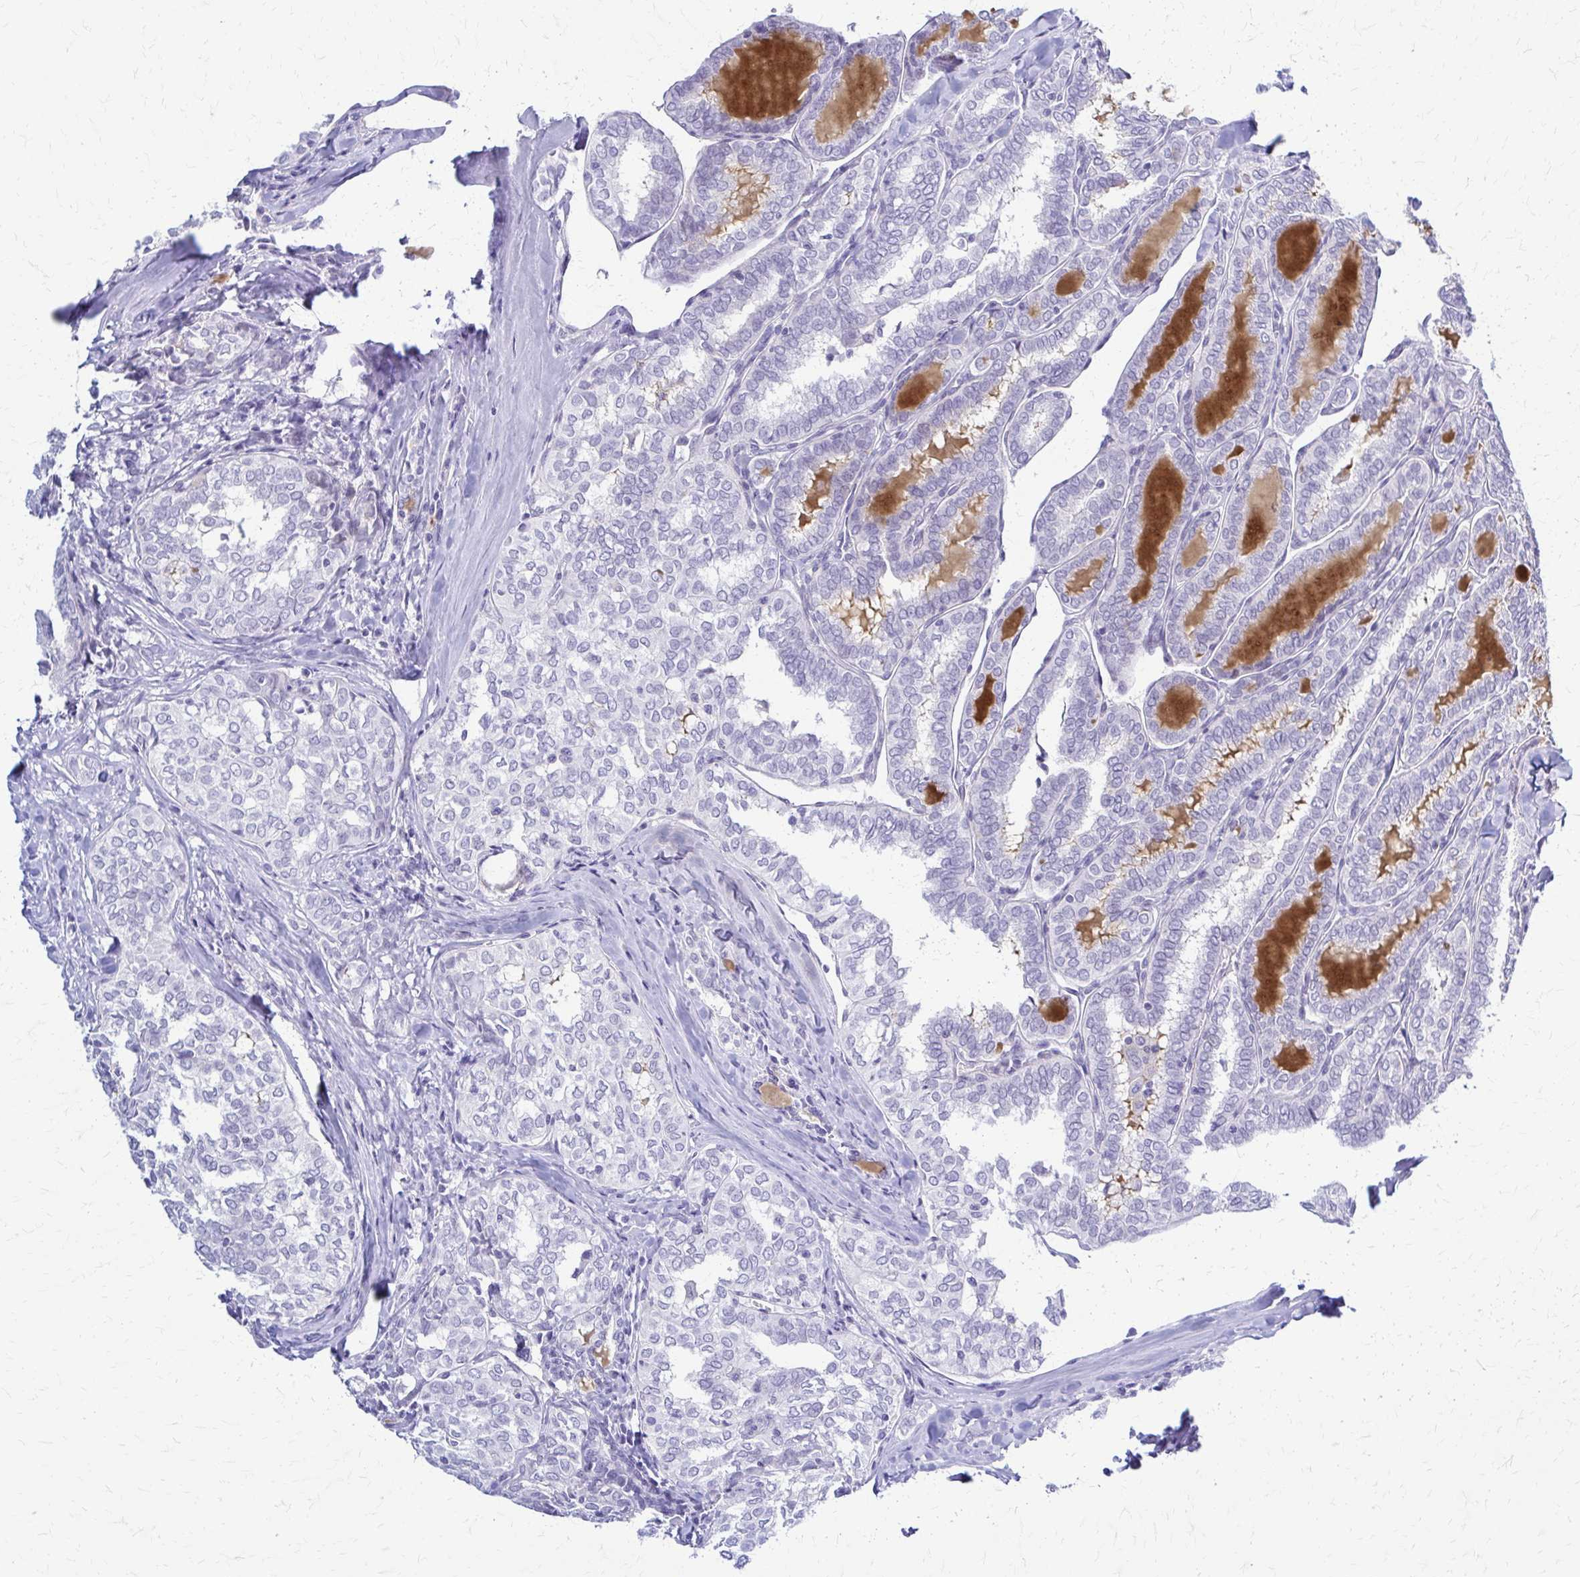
{"staining": {"intensity": "negative", "quantity": "none", "location": "none"}, "tissue": "thyroid cancer", "cell_type": "Tumor cells", "image_type": "cancer", "snomed": [{"axis": "morphology", "description": "Papillary adenocarcinoma, NOS"}, {"axis": "topography", "description": "Thyroid gland"}], "caption": "A high-resolution image shows immunohistochemistry staining of thyroid cancer, which displays no significant staining in tumor cells.", "gene": "RHOBTB2", "patient": {"sex": "female", "age": 30}}